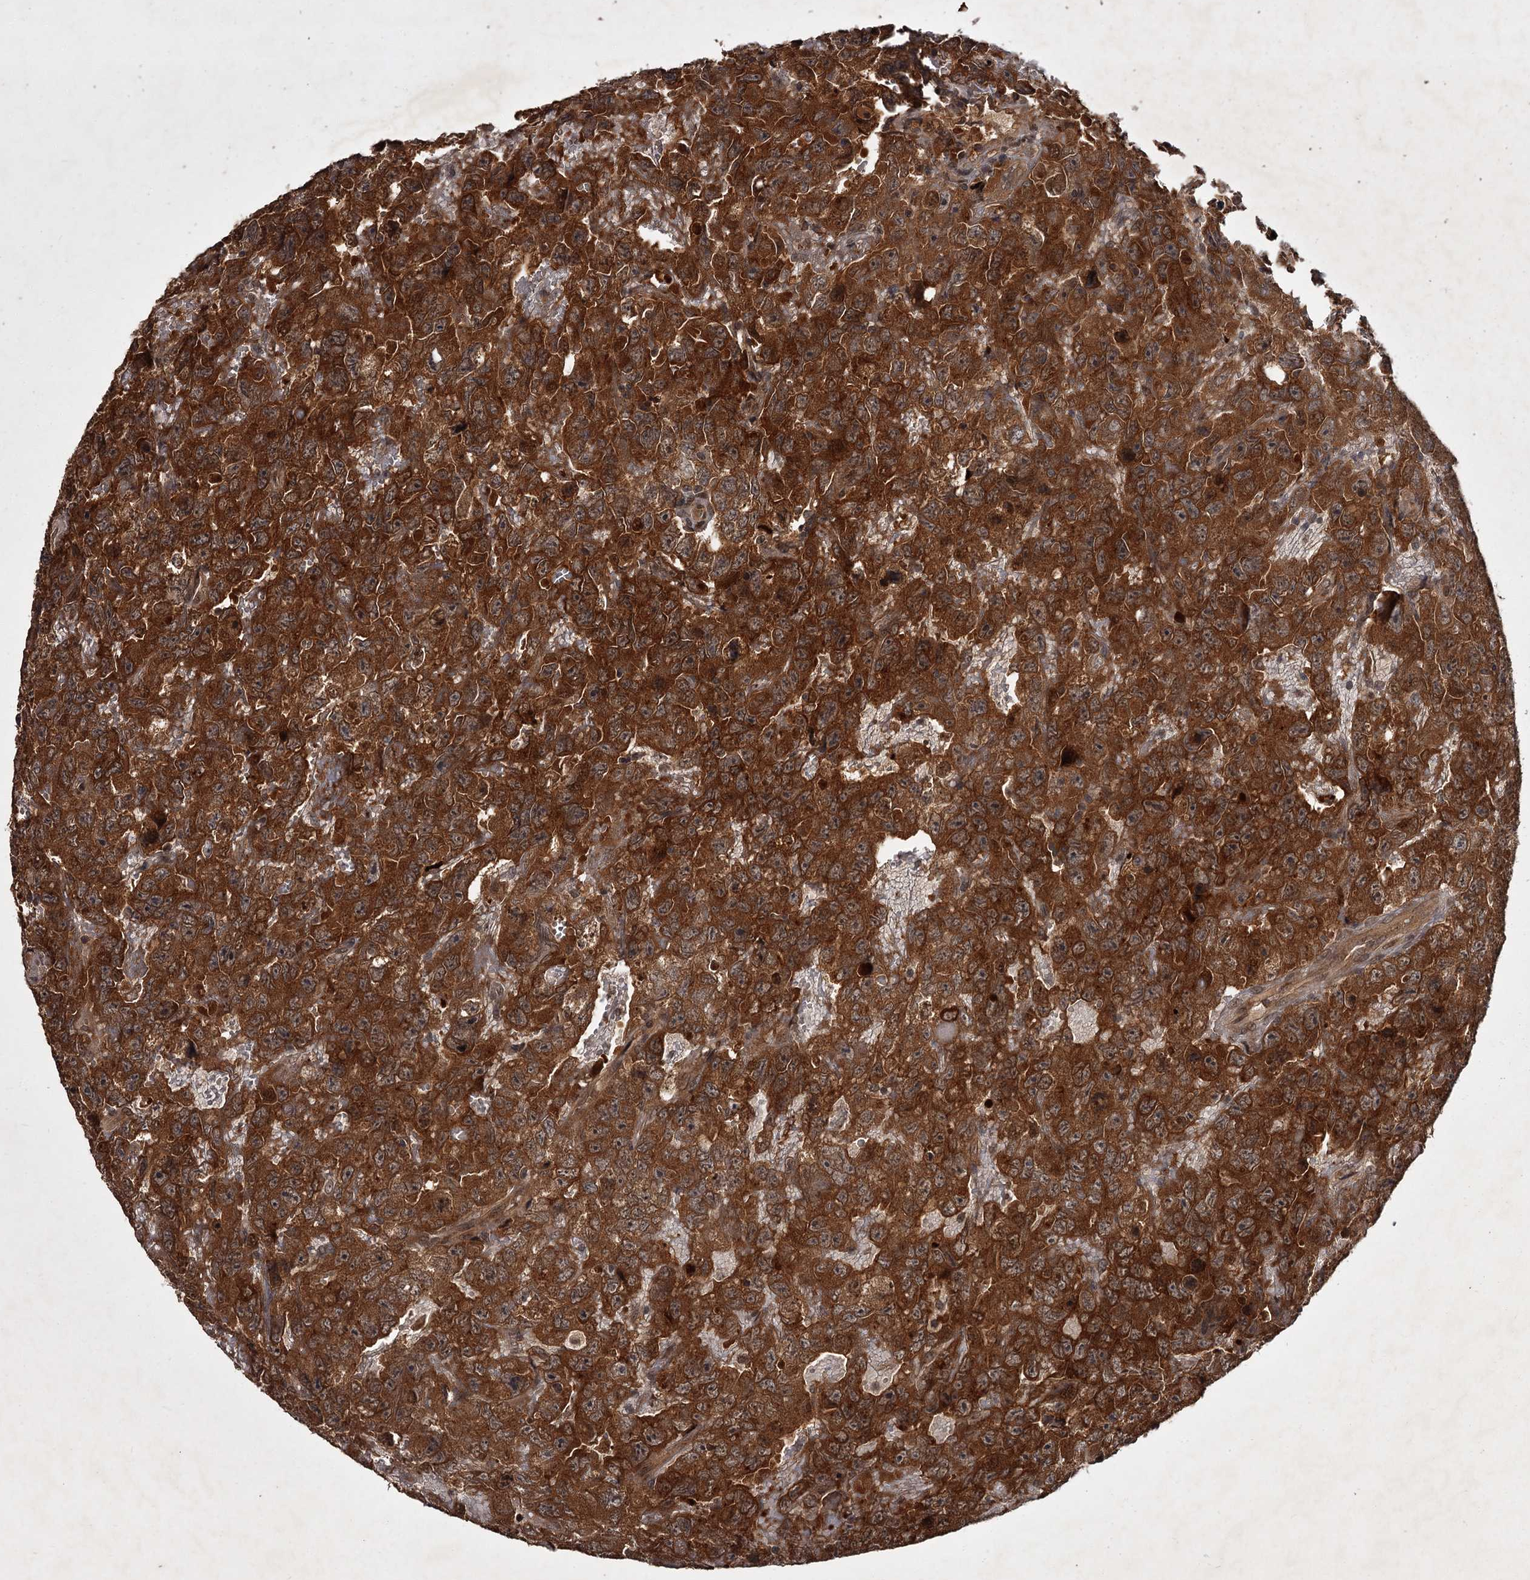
{"staining": {"intensity": "strong", "quantity": ">75%", "location": "cytoplasmic/membranous"}, "tissue": "testis cancer", "cell_type": "Tumor cells", "image_type": "cancer", "snomed": [{"axis": "morphology", "description": "Carcinoma, Embryonal, NOS"}, {"axis": "topography", "description": "Testis"}], "caption": "Strong cytoplasmic/membranous staining for a protein is present in about >75% of tumor cells of testis cancer (embryonal carcinoma) using IHC.", "gene": "TBC1D23", "patient": {"sex": "male", "age": 45}}